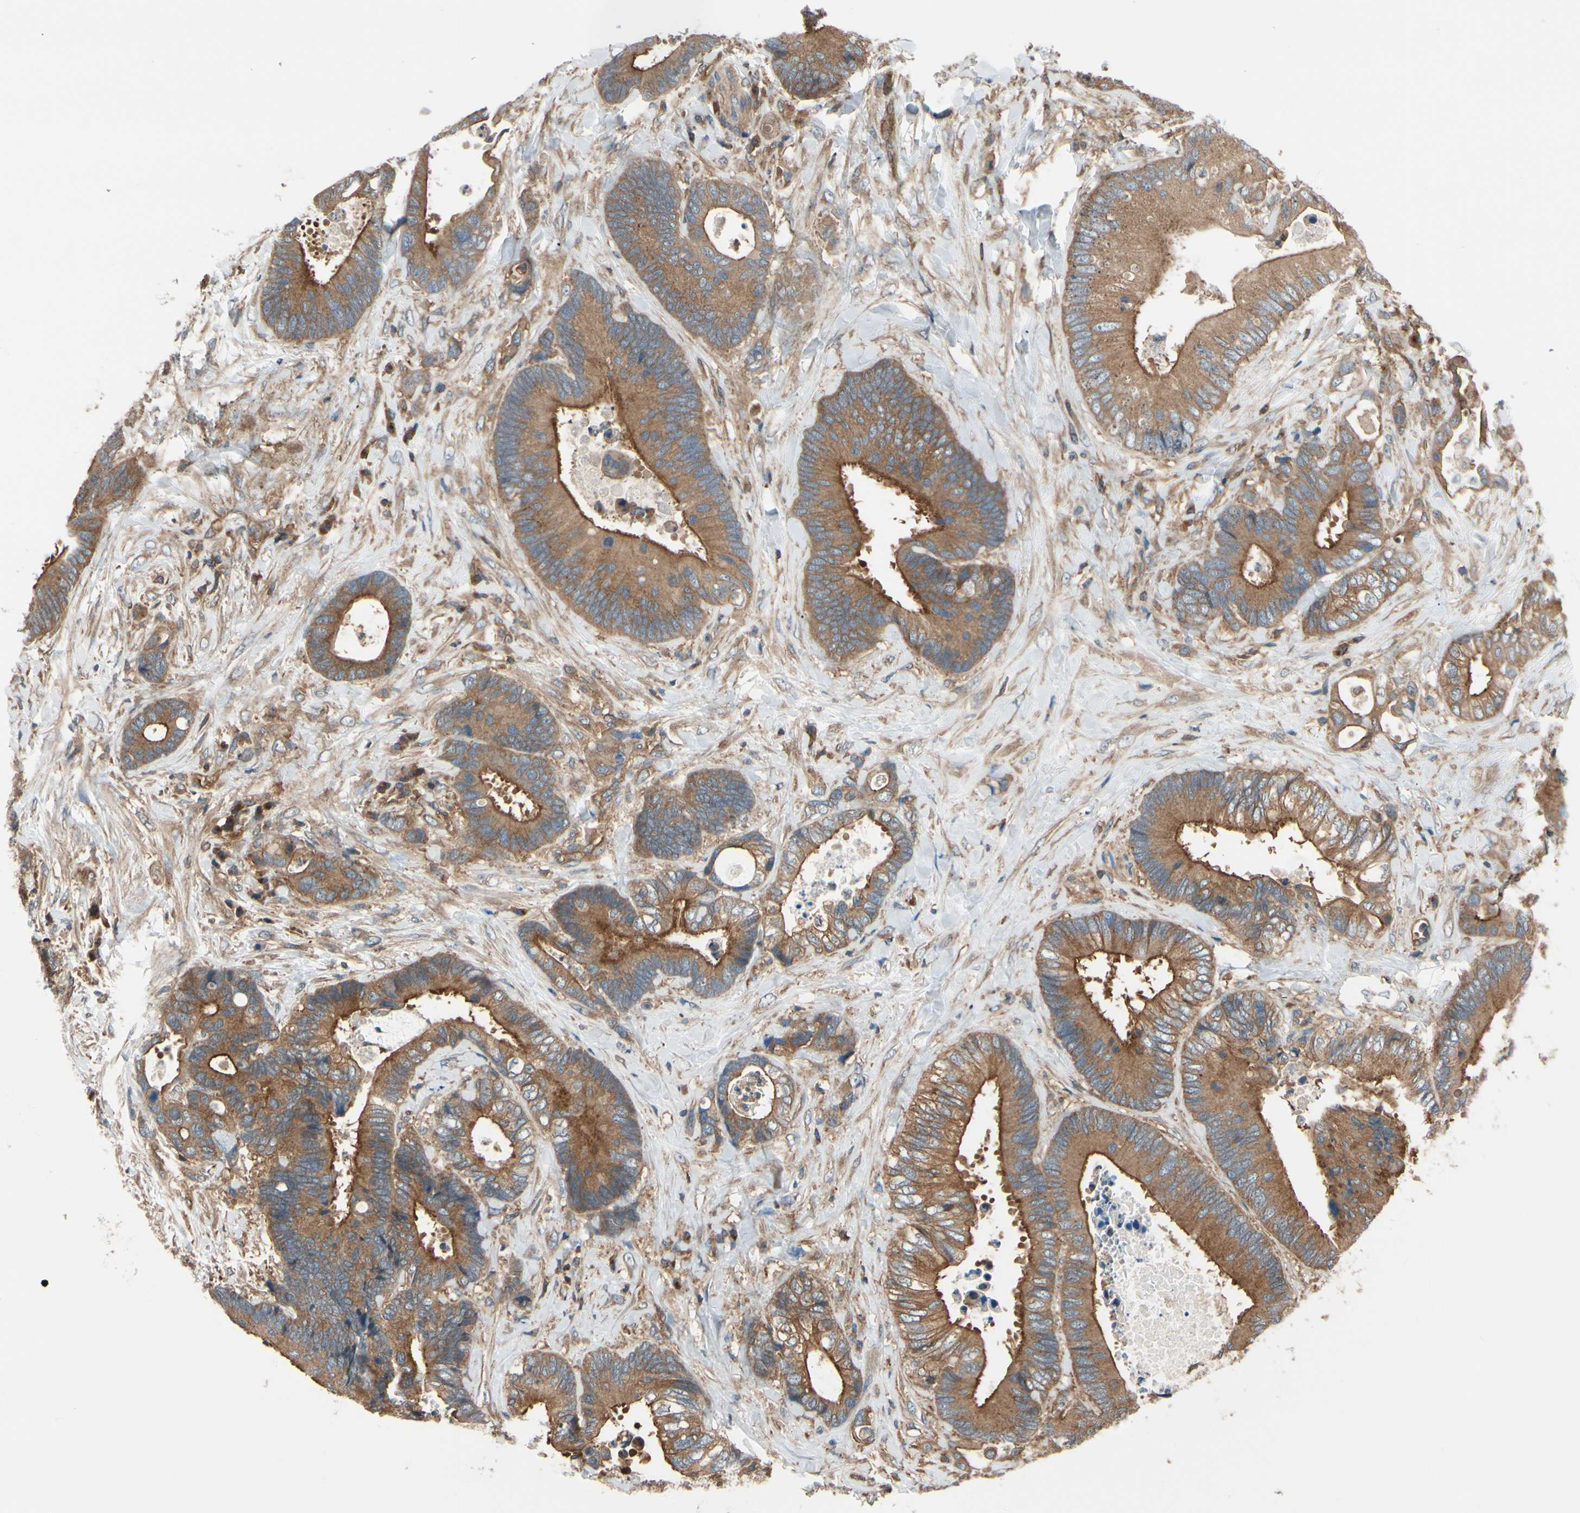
{"staining": {"intensity": "moderate", "quantity": "25%-75%", "location": "cytoplasmic/membranous"}, "tissue": "colorectal cancer", "cell_type": "Tumor cells", "image_type": "cancer", "snomed": [{"axis": "morphology", "description": "Adenocarcinoma, NOS"}, {"axis": "topography", "description": "Rectum"}], "caption": "Immunohistochemistry of human colorectal cancer (adenocarcinoma) displays medium levels of moderate cytoplasmic/membranous staining in about 25%-75% of tumor cells.", "gene": "EPS15", "patient": {"sex": "male", "age": 55}}